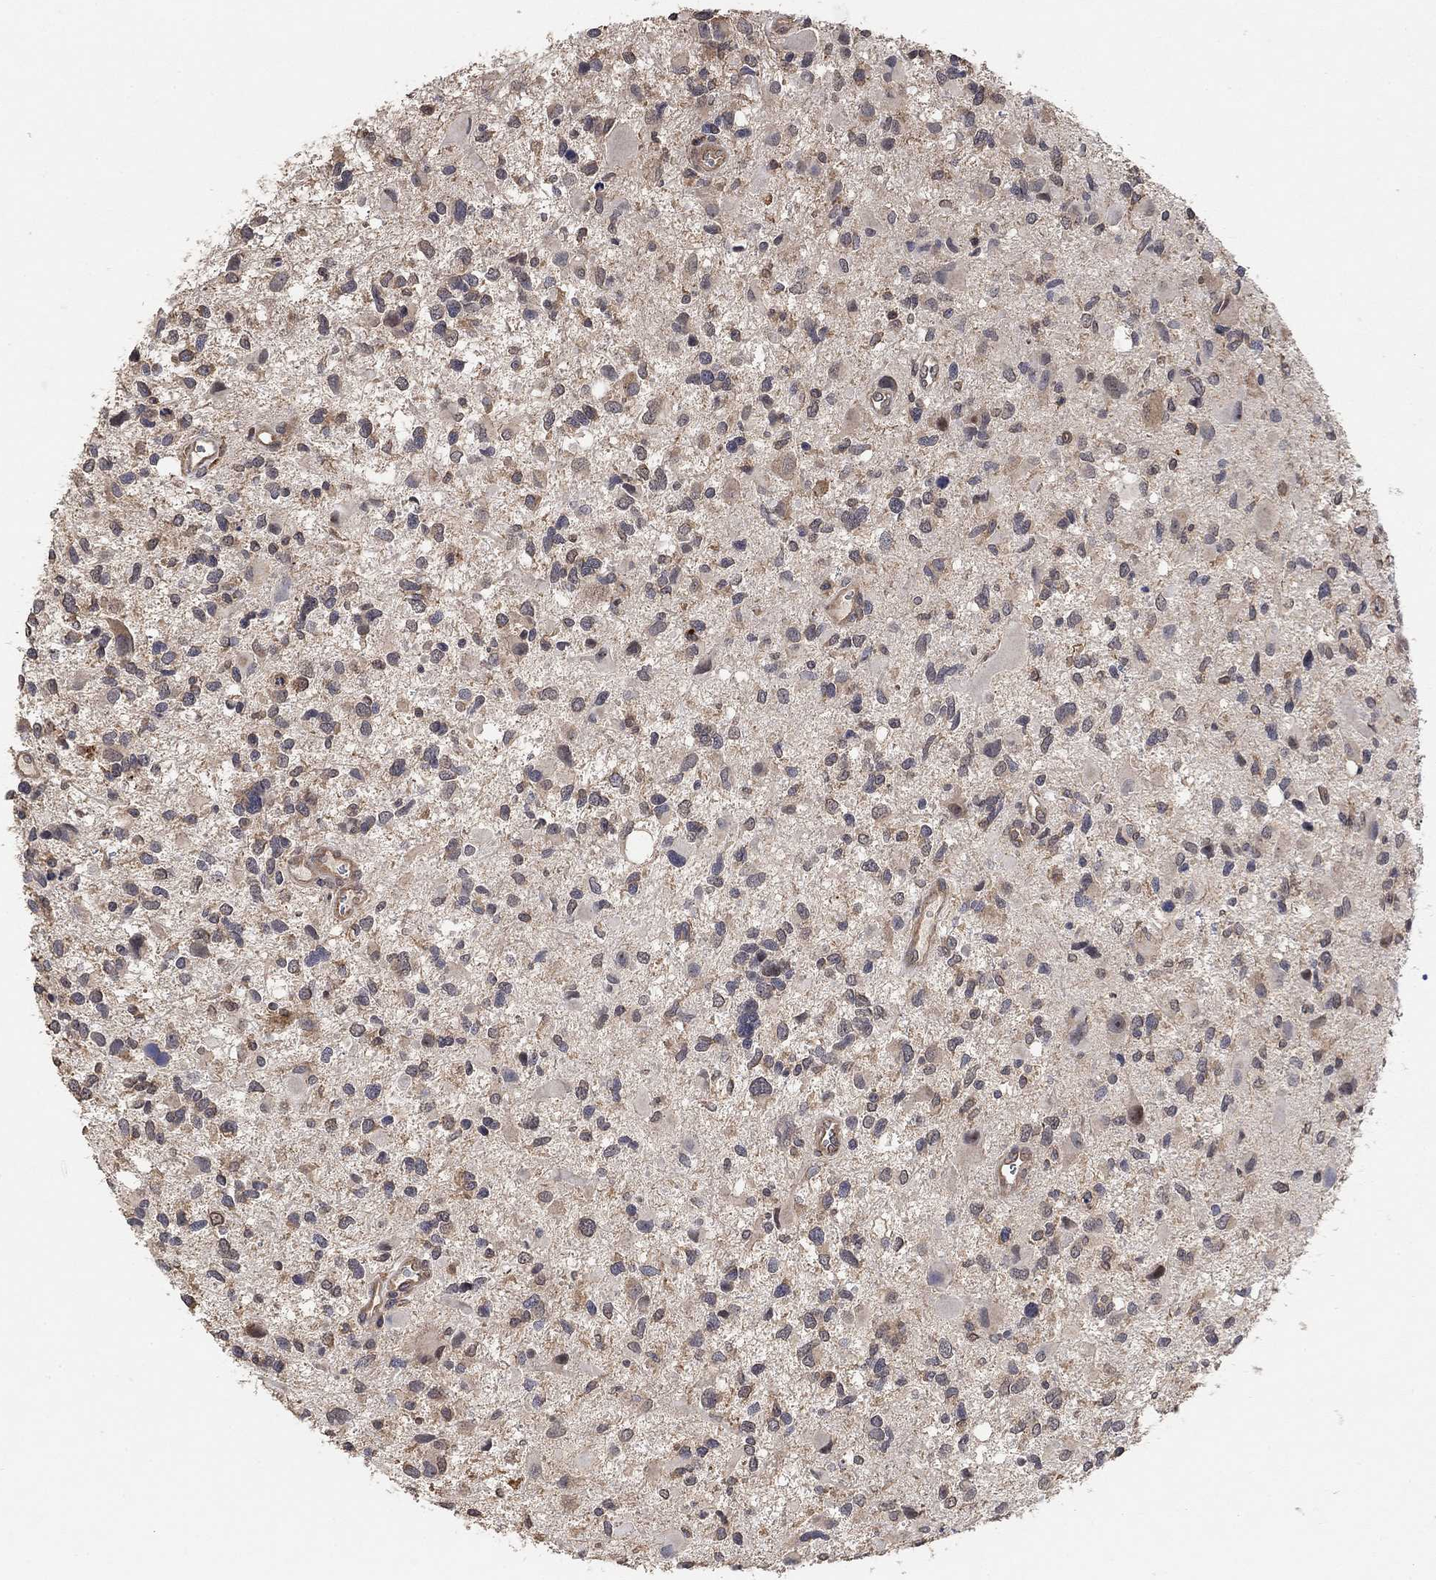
{"staining": {"intensity": "negative", "quantity": "none", "location": "none"}, "tissue": "glioma", "cell_type": "Tumor cells", "image_type": "cancer", "snomed": [{"axis": "morphology", "description": "Glioma, malignant, Low grade"}, {"axis": "topography", "description": "Brain"}], "caption": "Tumor cells are negative for brown protein staining in malignant glioma (low-grade).", "gene": "CCDC43", "patient": {"sex": "female", "age": 32}}